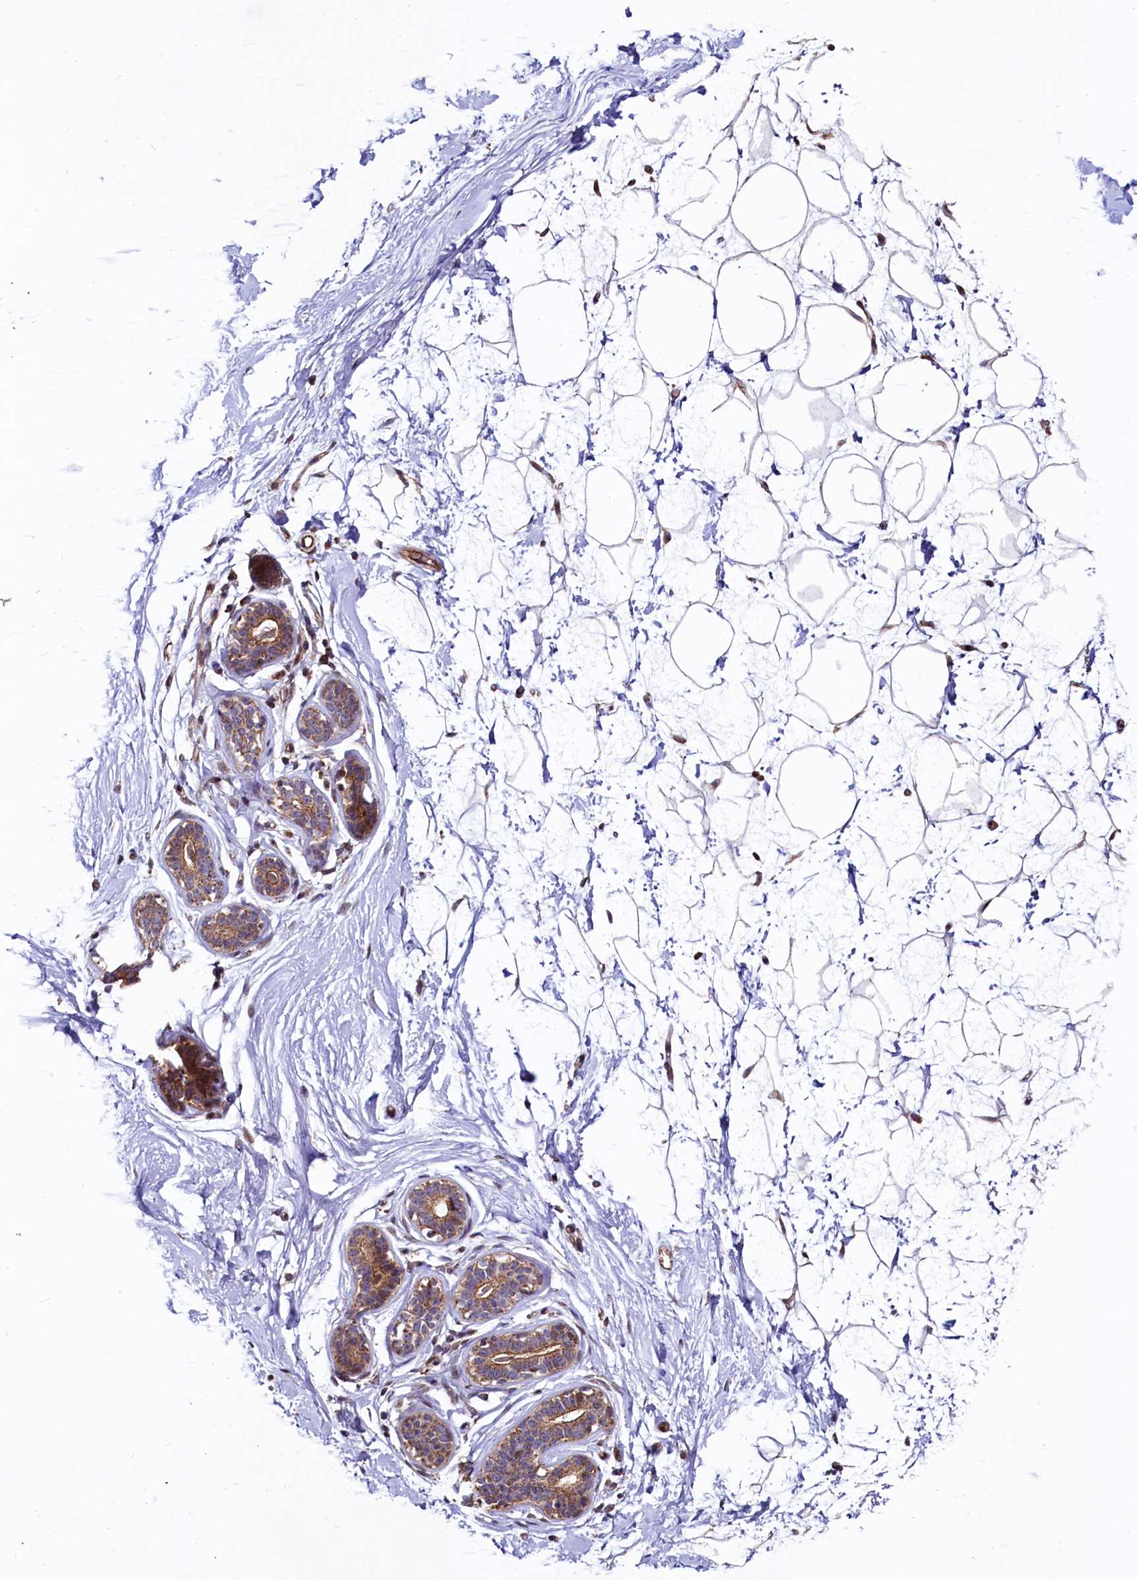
{"staining": {"intensity": "moderate", "quantity": "25%-75%", "location": "cytoplasmic/membranous"}, "tissue": "breast", "cell_type": "Adipocytes", "image_type": "normal", "snomed": [{"axis": "morphology", "description": "Normal tissue, NOS"}, {"axis": "morphology", "description": "Adenoma, NOS"}, {"axis": "topography", "description": "Breast"}], "caption": "Normal breast was stained to show a protein in brown. There is medium levels of moderate cytoplasmic/membranous positivity in approximately 25%-75% of adipocytes.", "gene": "ZNF577", "patient": {"sex": "female", "age": 23}}